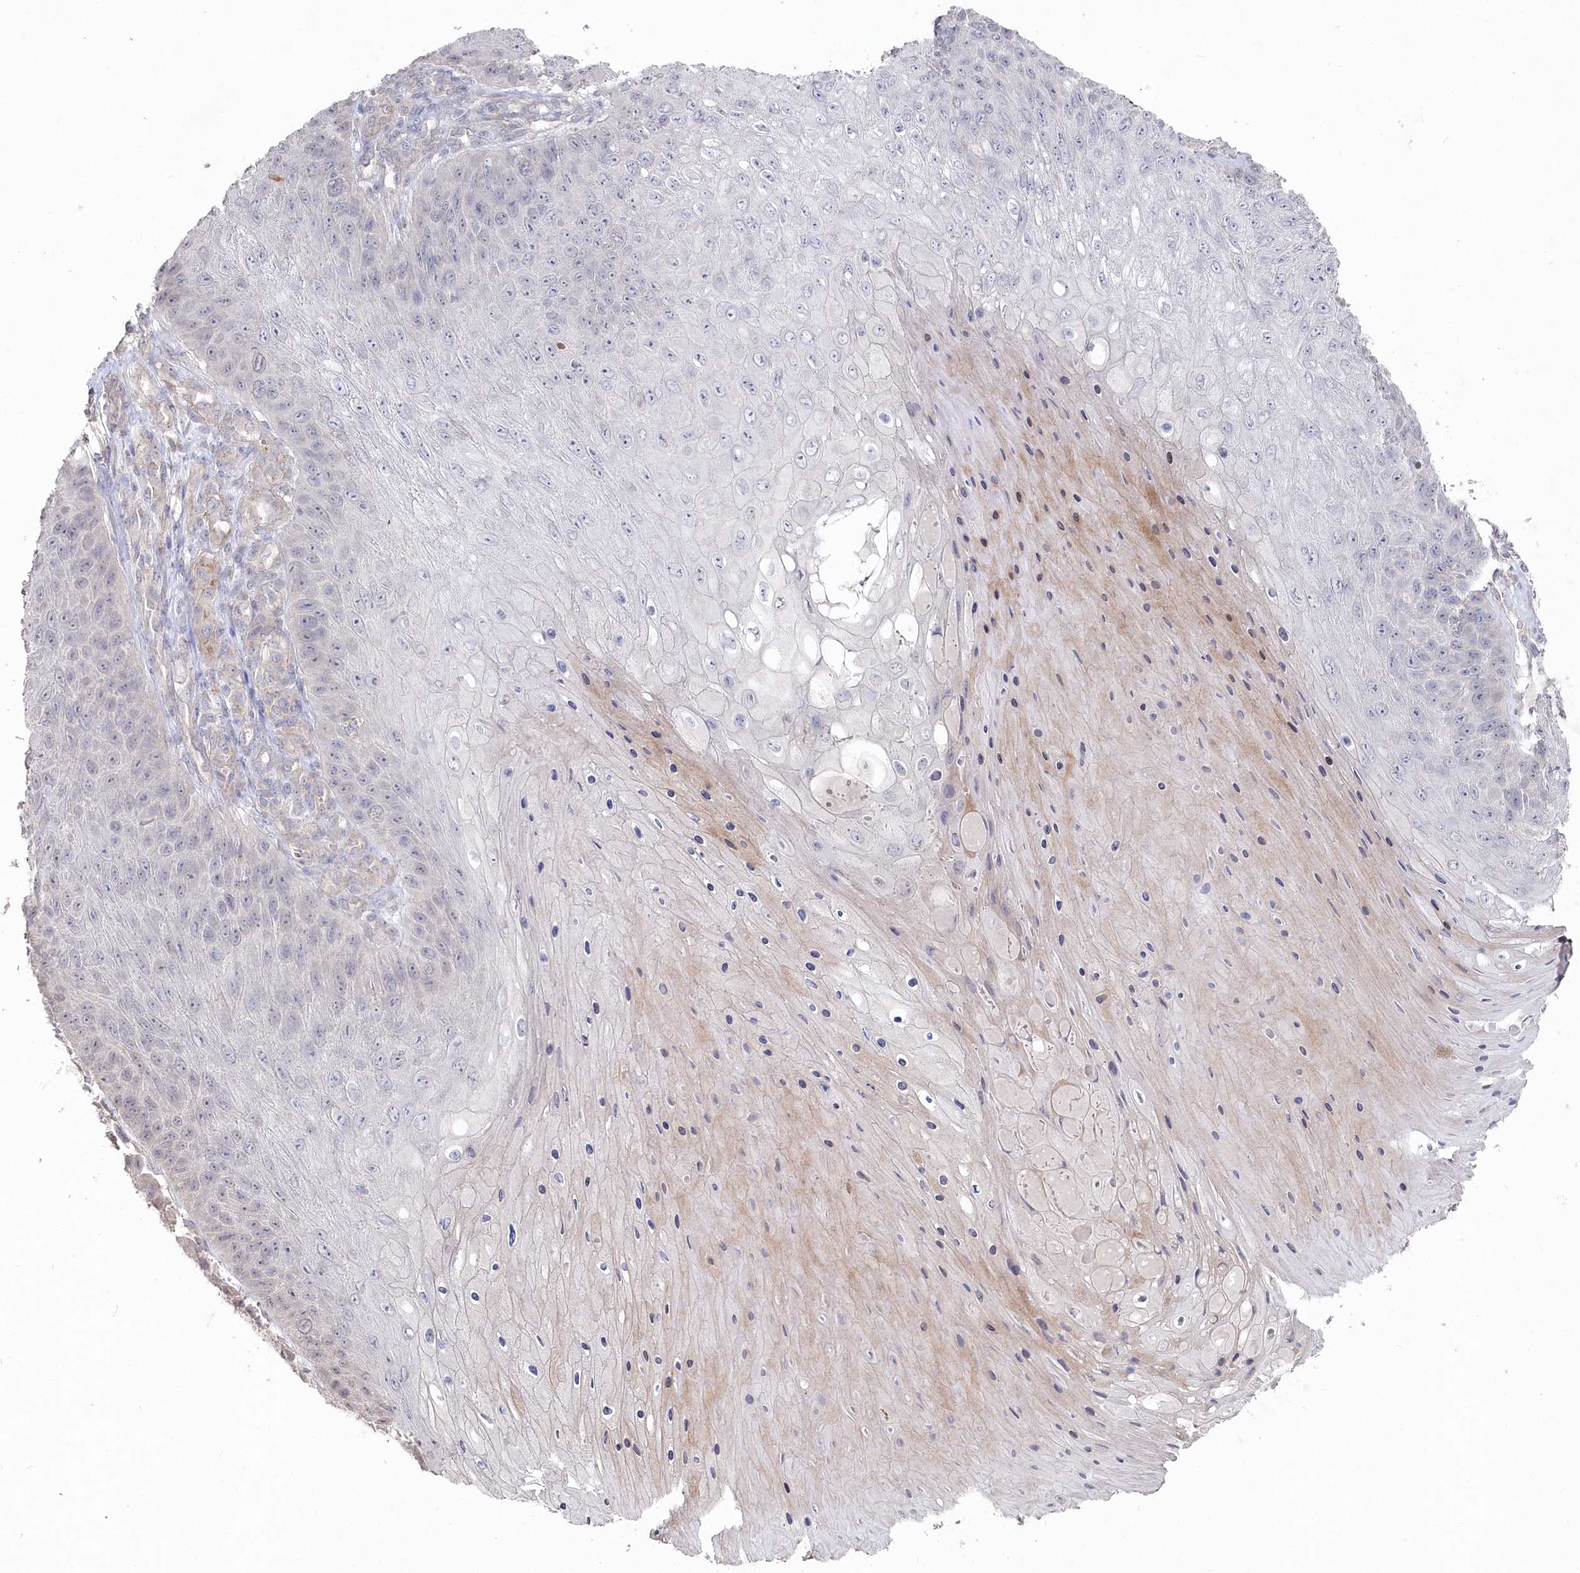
{"staining": {"intensity": "negative", "quantity": "none", "location": "none"}, "tissue": "skin cancer", "cell_type": "Tumor cells", "image_type": "cancer", "snomed": [{"axis": "morphology", "description": "Squamous cell carcinoma, NOS"}, {"axis": "topography", "description": "Skin"}], "caption": "A micrograph of skin cancer (squamous cell carcinoma) stained for a protein displays no brown staining in tumor cells.", "gene": "TGFBRAP1", "patient": {"sex": "female", "age": 88}}